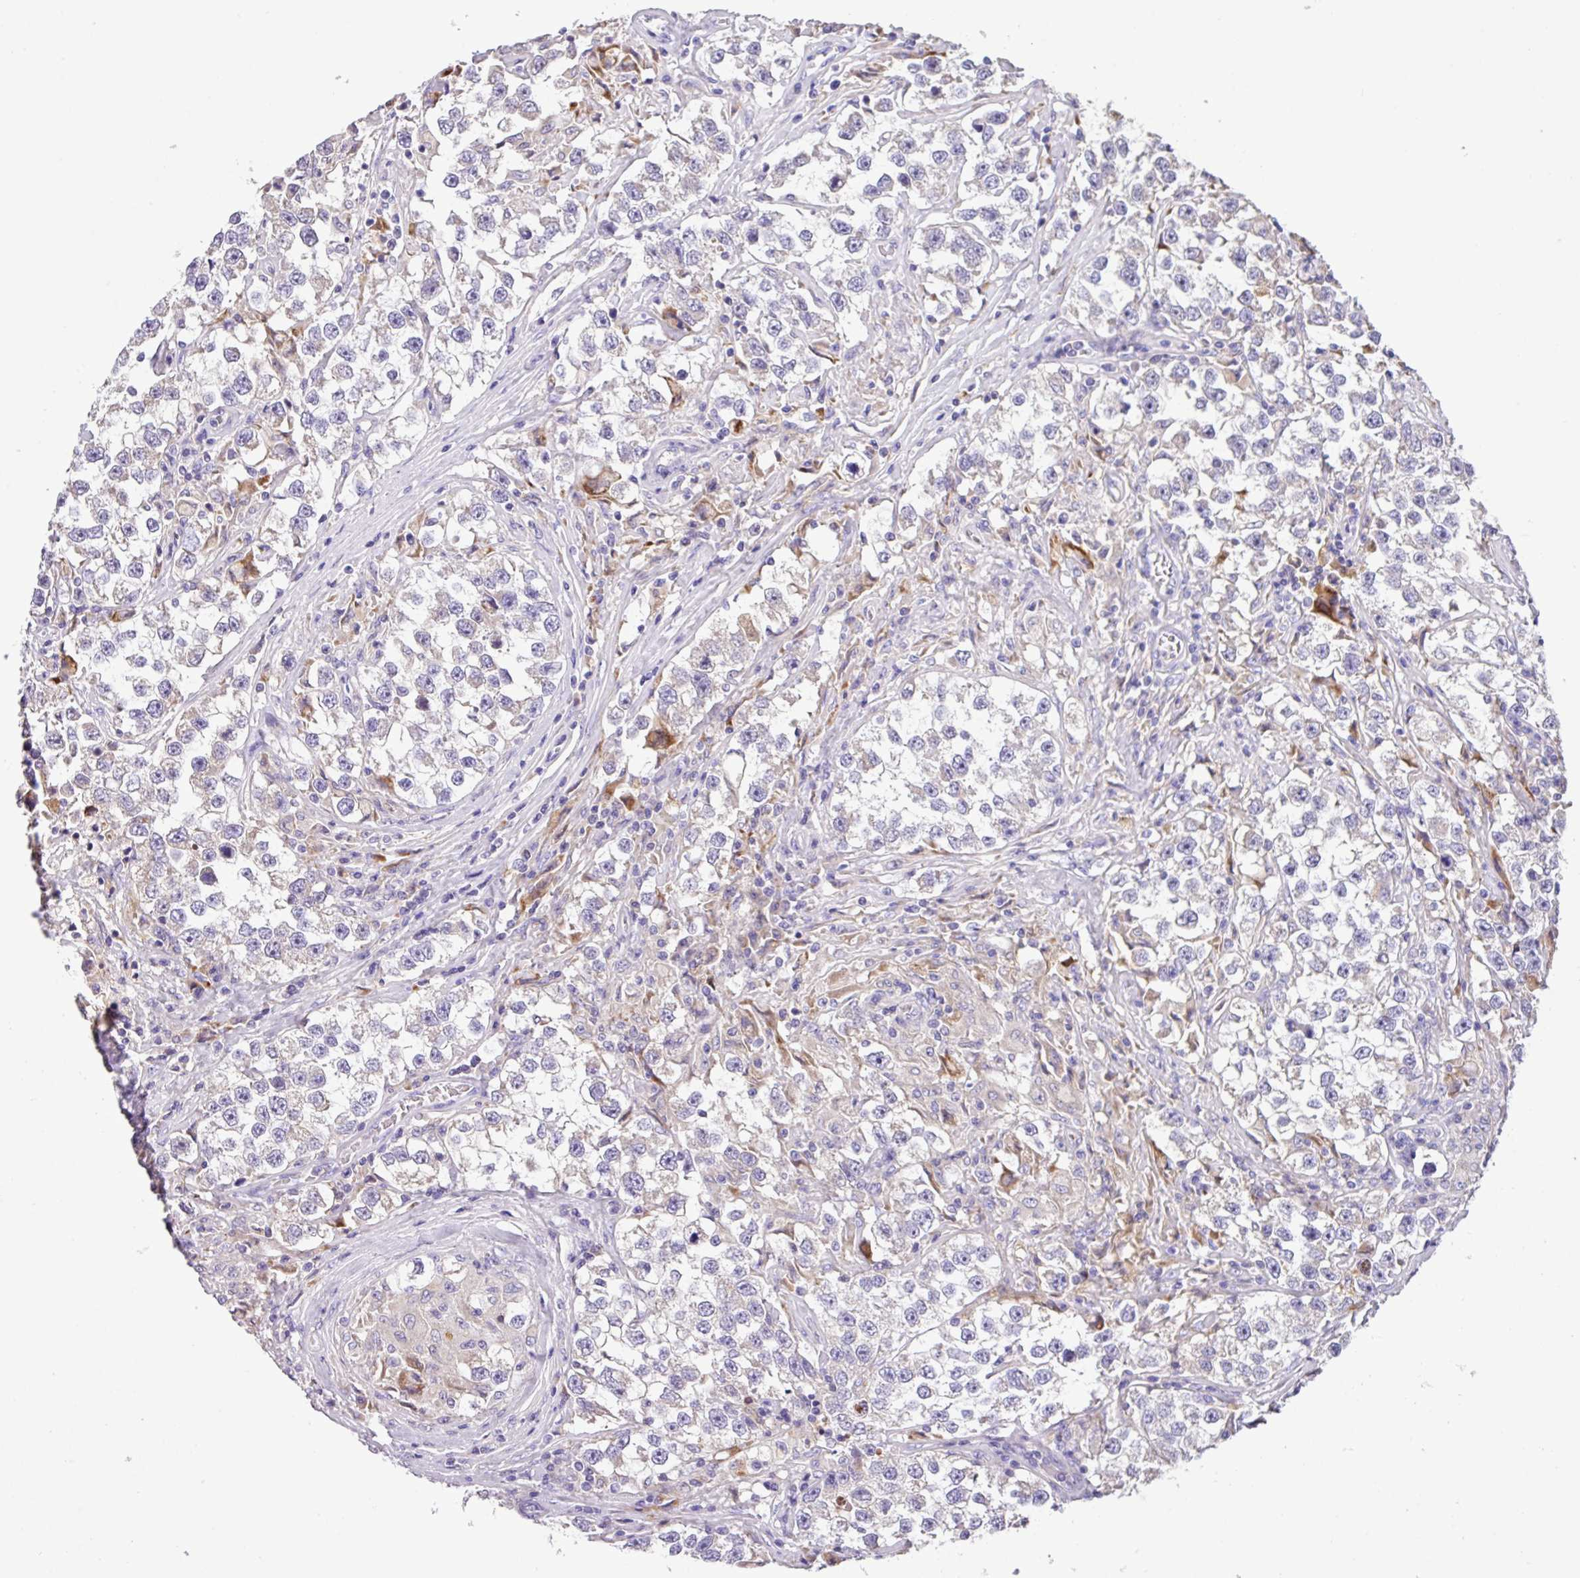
{"staining": {"intensity": "negative", "quantity": "none", "location": "none"}, "tissue": "testis cancer", "cell_type": "Tumor cells", "image_type": "cancer", "snomed": [{"axis": "morphology", "description": "Seminoma, NOS"}, {"axis": "topography", "description": "Testis"}], "caption": "Tumor cells are negative for protein expression in human testis seminoma.", "gene": "ANXA2R", "patient": {"sex": "male", "age": 46}}